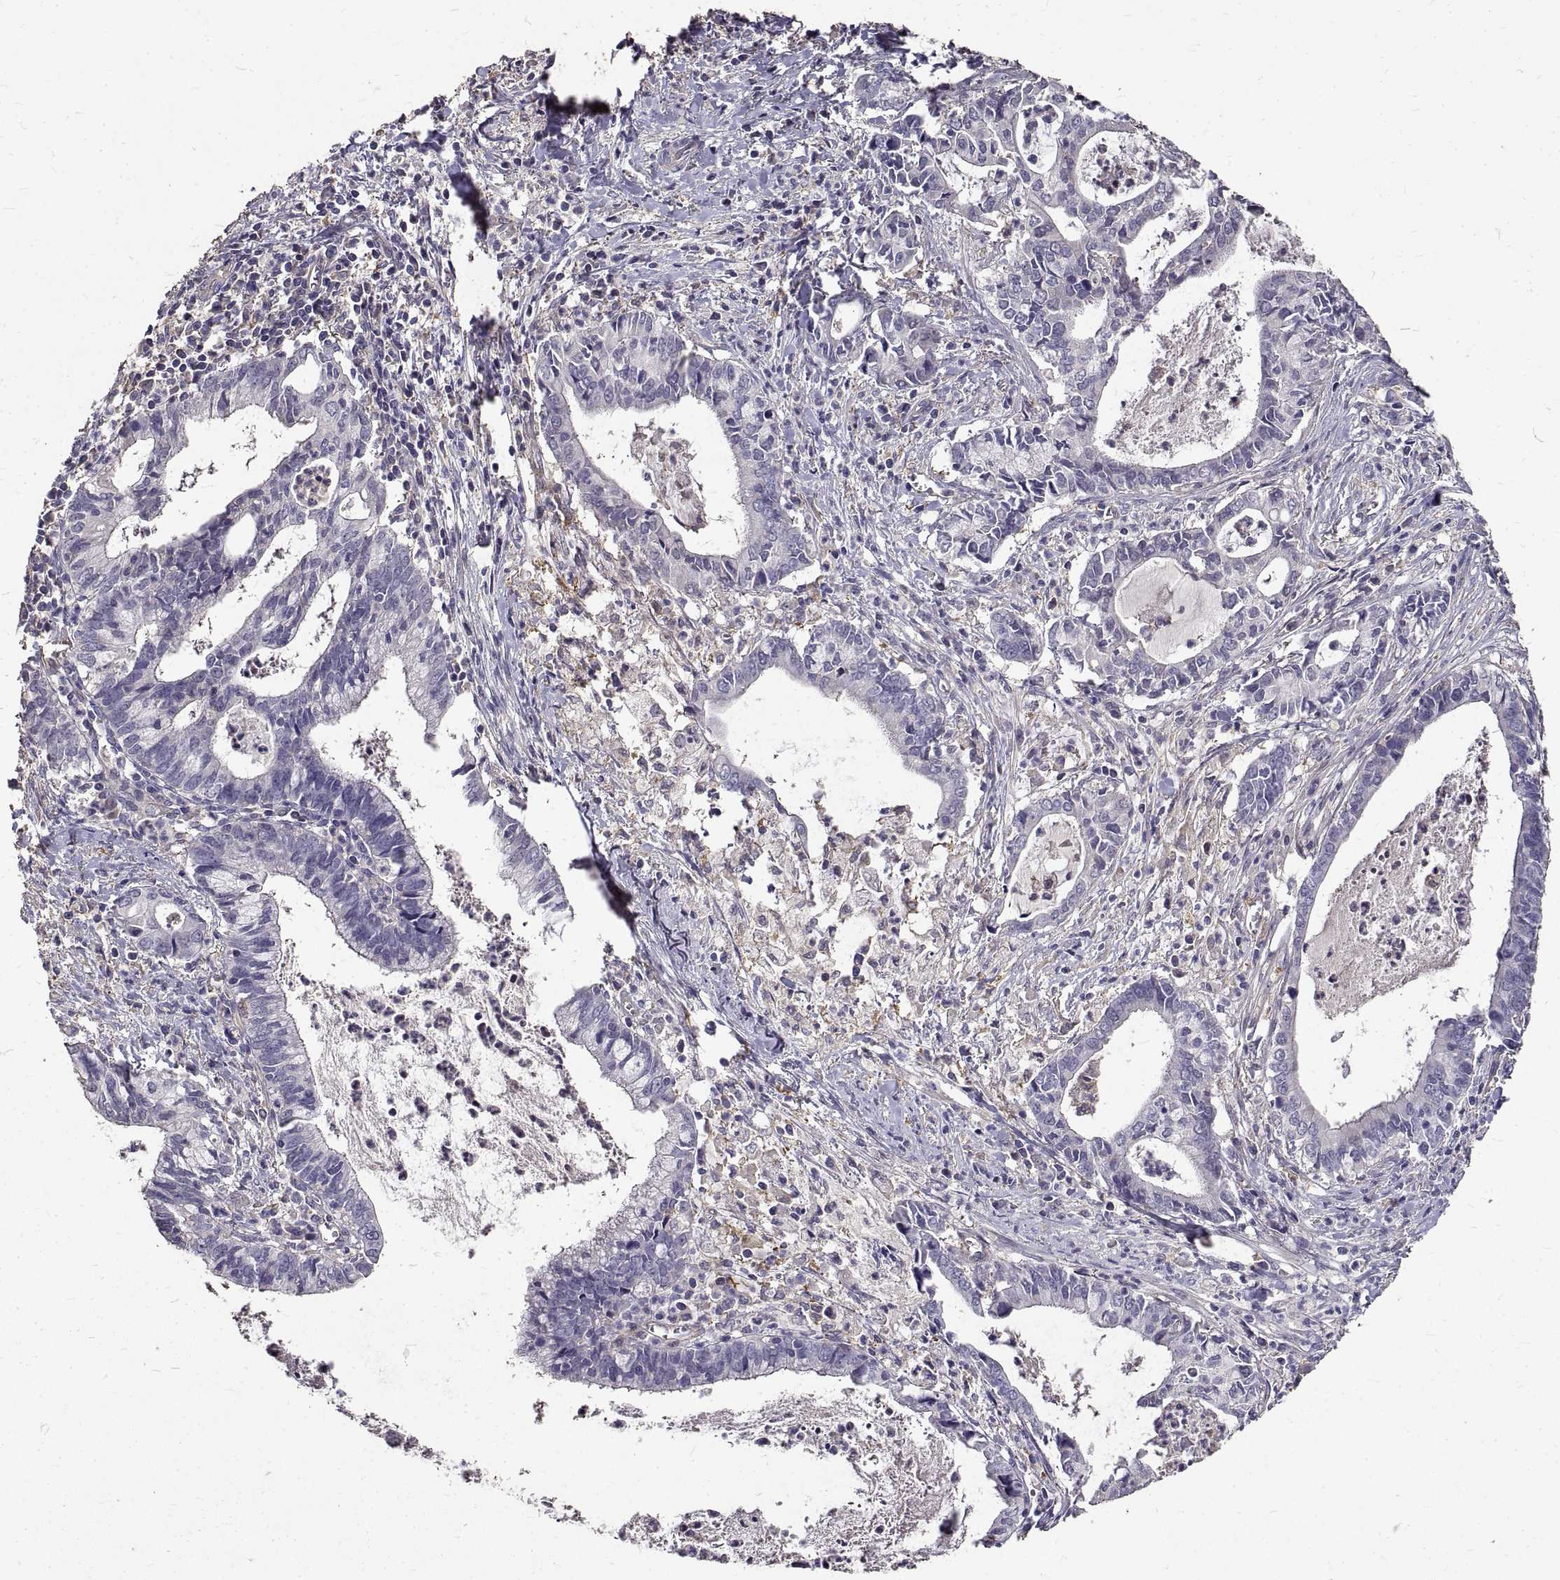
{"staining": {"intensity": "negative", "quantity": "none", "location": "none"}, "tissue": "cervical cancer", "cell_type": "Tumor cells", "image_type": "cancer", "snomed": [{"axis": "morphology", "description": "Adenocarcinoma, NOS"}, {"axis": "topography", "description": "Cervix"}], "caption": "Immunohistochemistry (IHC) histopathology image of human cervical adenocarcinoma stained for a protein (brown), which reveals no expression in tumor cells. The staining is performed using DAB brown chromogen with nuclei counter-stained in using hematoxylin.", "gene": "PEA15", "patient": {"sex": "female", "age": 42}}